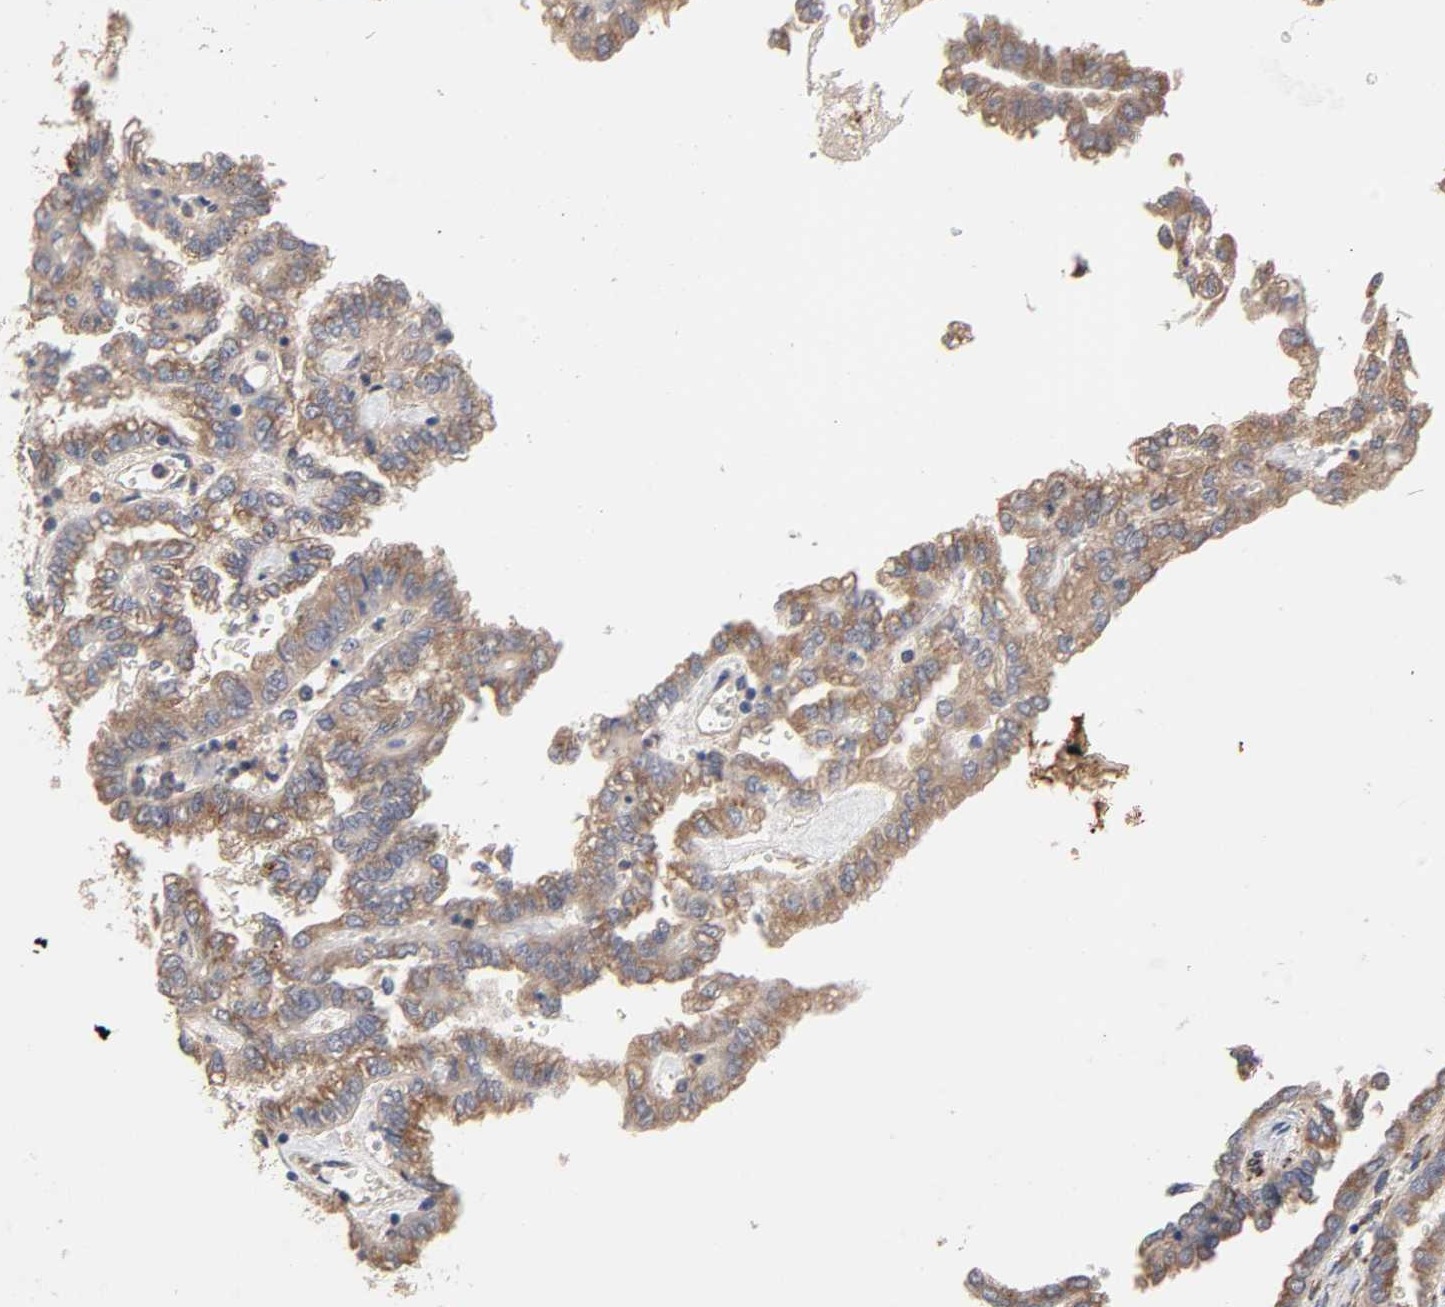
{"staining": {"intensity": "moderate", "quantity": ">75%", "location": "cytoplasmic/membranous"}, "tissue": "renal cancer", "cell_type": "Tumor cells", "image_type": "cancer", "snomed": [{"axis": "morphology", "description": "Inflammation, NOS"}, {"axis": "morphology", "description": "Adenocarcinoma, NOS"}, {"axis": "topography", "description": "Kidney"}], "caption": "Immunohistochemistry photomicrograph of neoplastic tissue: renal adenocarcinoma stained using IHC reveals medium levels of moderate protein expression localized specifically in the cytoplasmic/membranous of tumor cells, appearing as a cytoplasmic/membranous brown color.", "gene": "EIF4G2", "patient": {"sex": "male", "age": 68}}